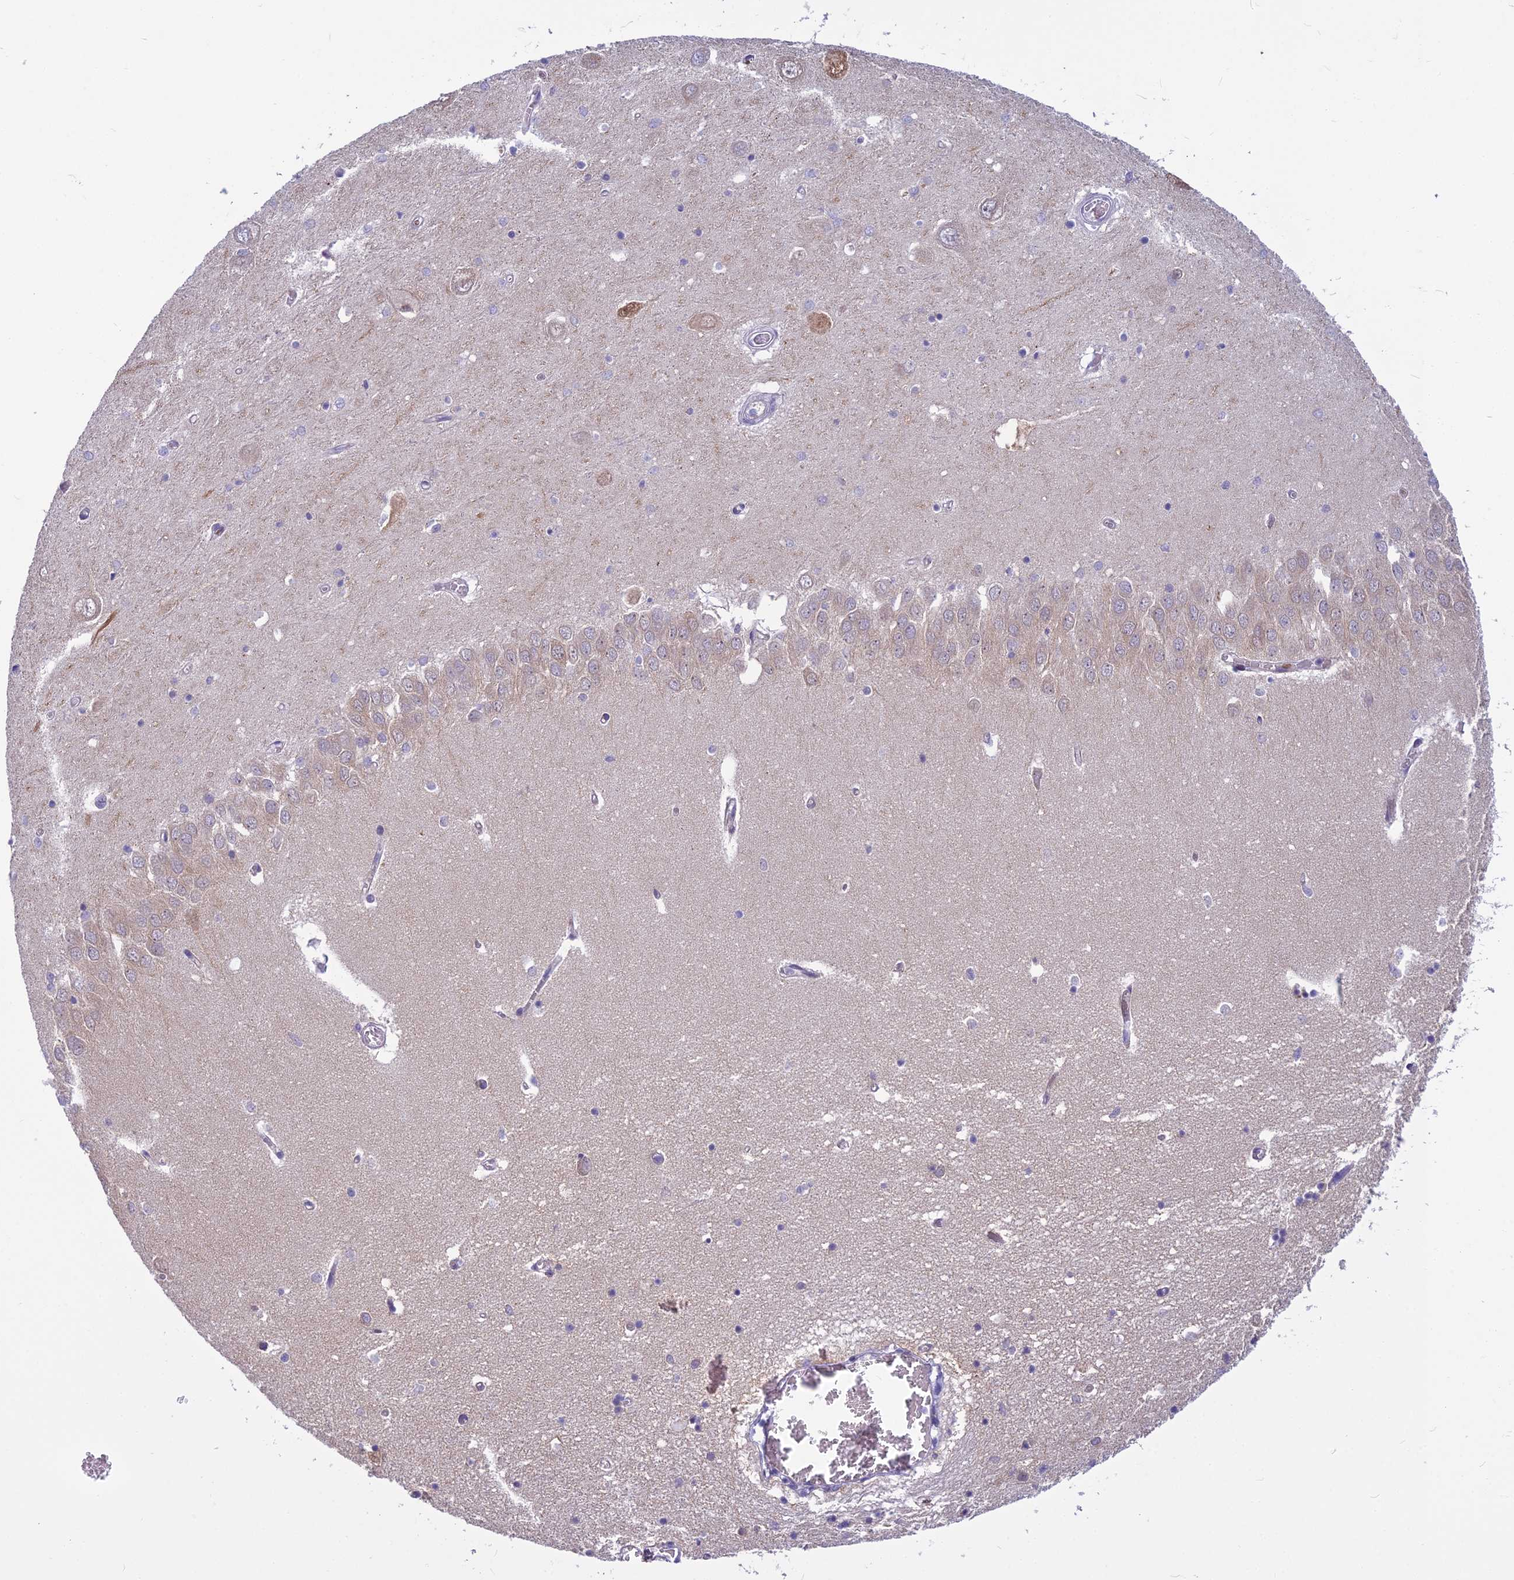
{"staining": {"intensity": "weak", "quantity": "<25%", "location": "cytoplasmic/membranous"}, "tissue": "hippocampus", "cell_type": "Glial cells", "image_type": "normal", "snomed": [{"axis": "morphology", "description": "Normal tissue, NOS"}, {"axis": "topography", "description": "Hippocampus"}], "caption": "Glial cells are negative for protein expression in benign human hippocampus. (Stains: DAB (3,3'-diaminobenzidine) IHC with hematoxylin counter stain, Microscopy: brightfield microscopy at high magnification).", "gene": "PCDHB14", "patient": {"sex": "male", "age": 70}}